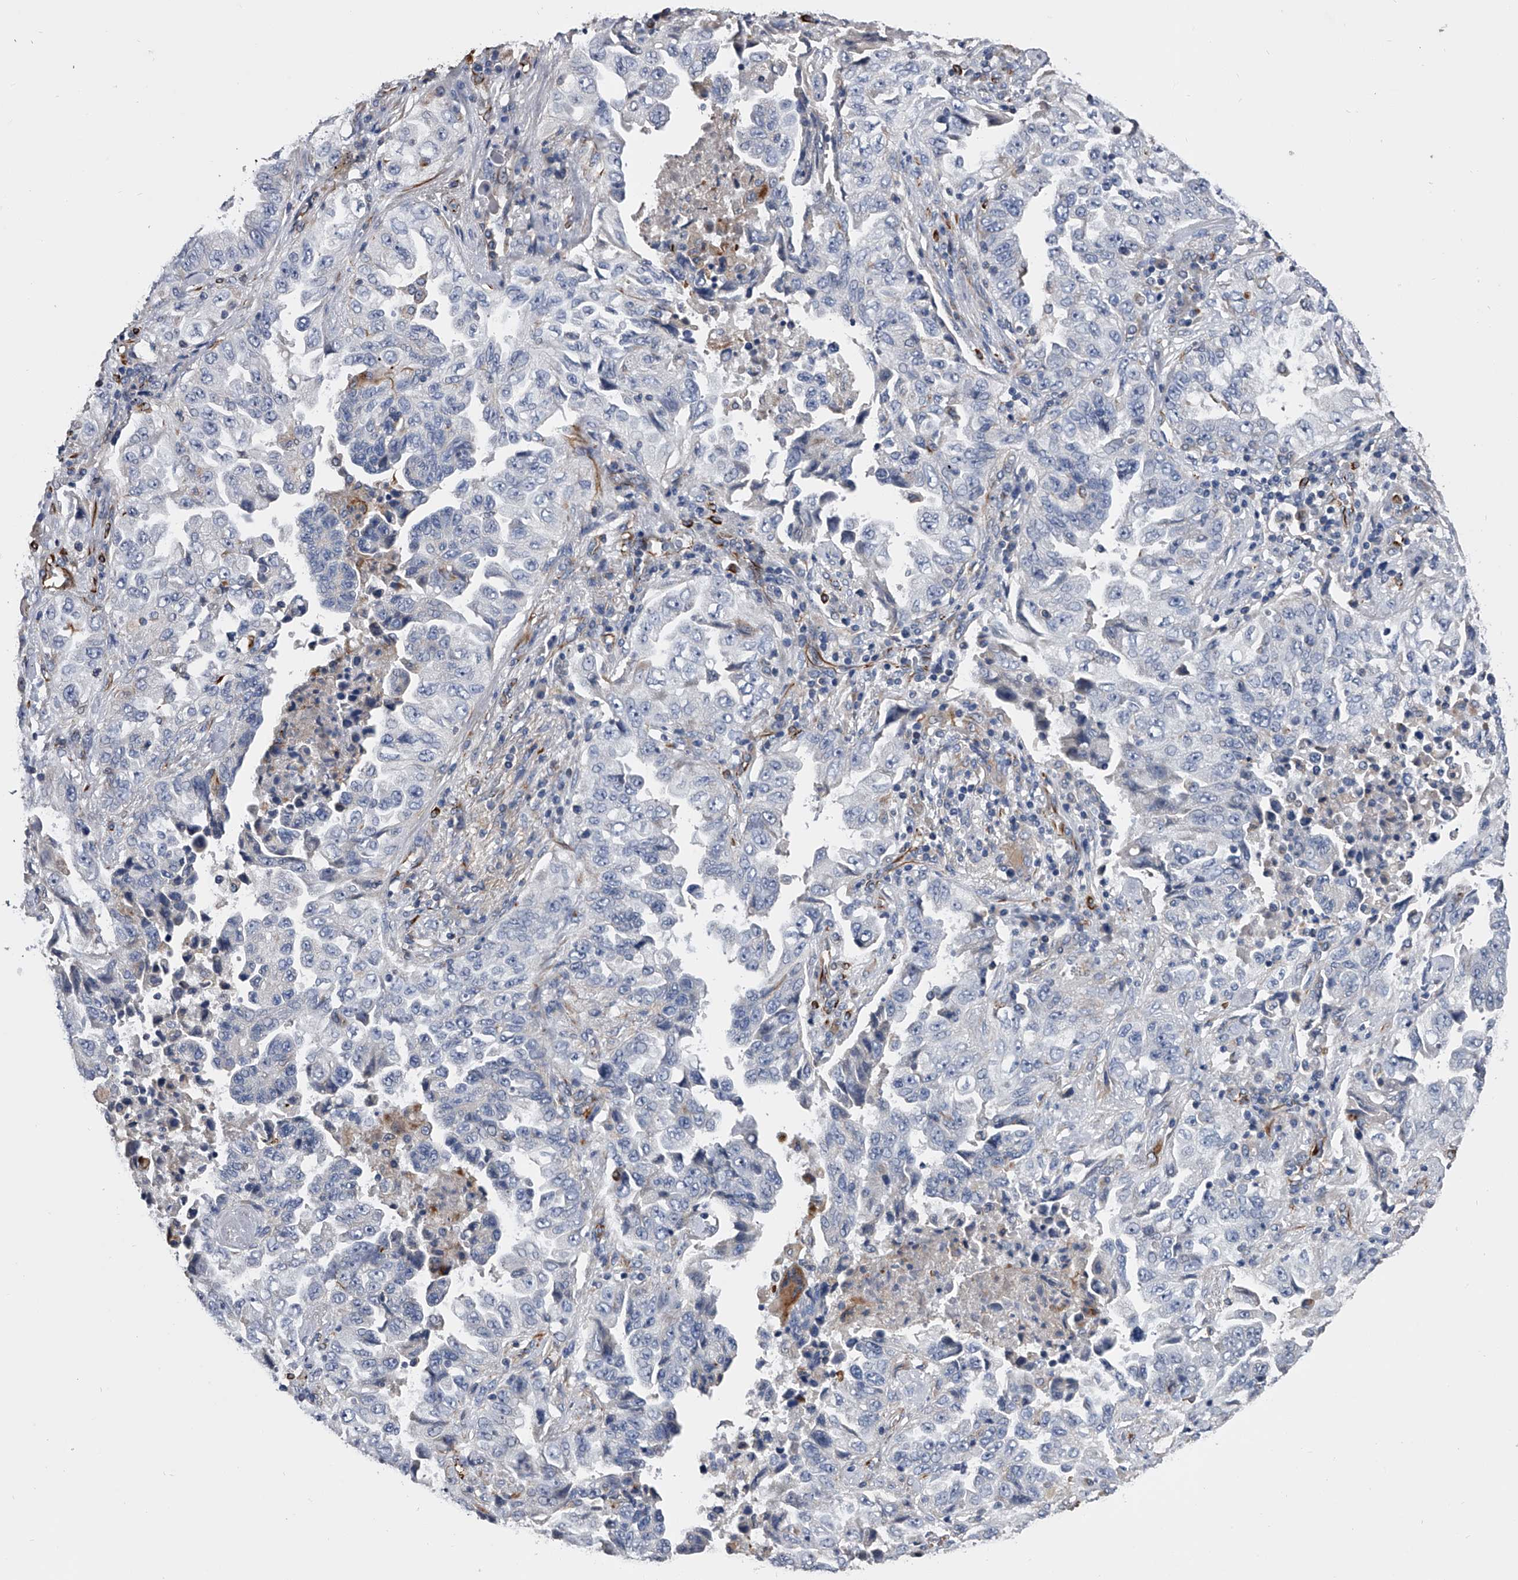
{"staining": {"intensity": "negative", "quantity": "none", "location": "none"}, "tissue": "lung cancer", "cell_type": "Tumor cells", "image_type": "cancer", "snomed": [{"axis": "morphology", "description": "Adenocarcinoma, NOS"}, {"axis": "topography", "description": "Lung"}], "caption": "IHC photomicrograph of lung cancer stained for a protein (brown), which reveals no positivity in tumor cells.", "gene": "EFCAB7", "patient": {"sex": "female", "age": 51}}